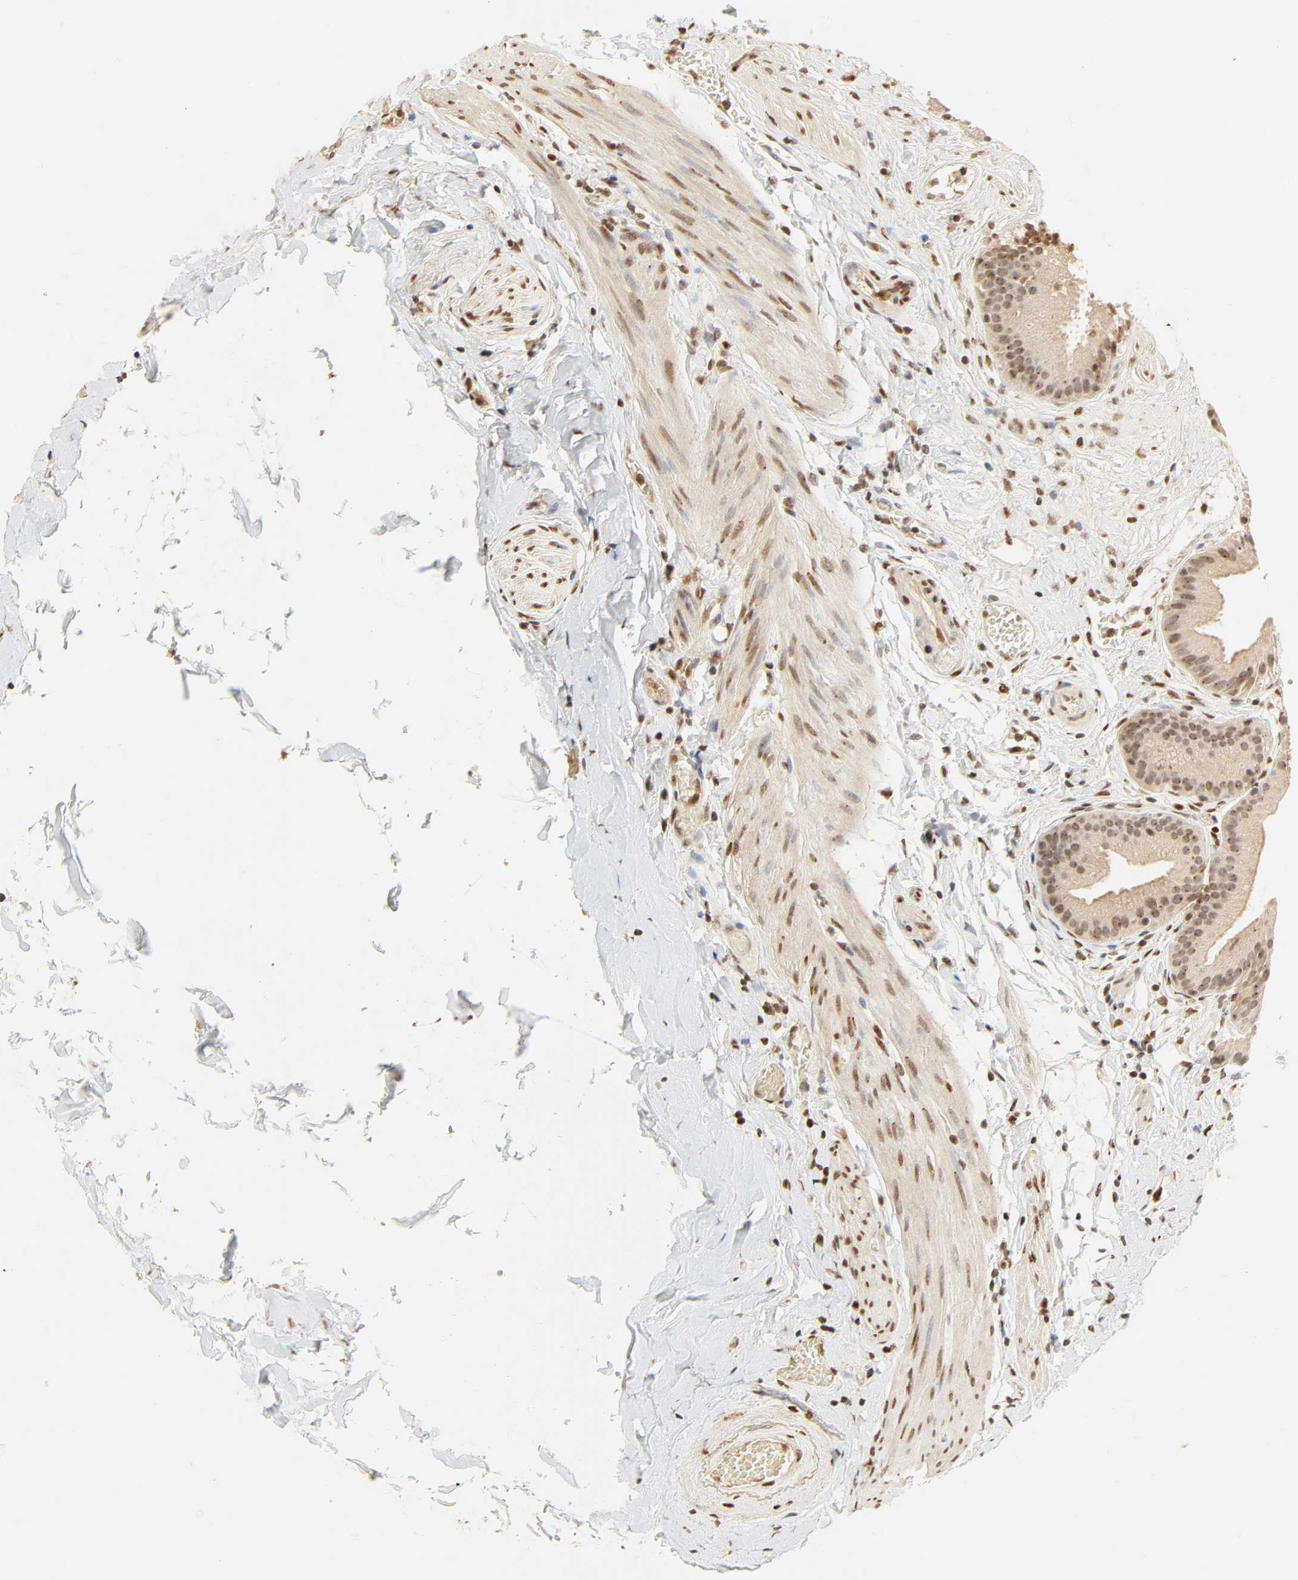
{"staining": {"intensity": "moderate", "quantity": ">75%", "location": "cytoplasmic/membranous,nuclear"}, "tissue": "gallbladder", "cell_type": "Glandular cells", "image_type": "normal", "snomed": [{"axis": "morphology", "description": "Normal tissue, NOS"}, {"axis": "topography", "description": "Gallbladder"}], "caption": "Normal gallbladder displays moderate cytoplasmic/membranous,nuclear expression in approximately >75% of glandular cells, visualized by immunohistochemistry. The staining is performed using DAB (3,3'-diaminobenzidine) brown chromogen to label protein expression. The nuclei are counter-stained blue using hematoxylin.", "gene": "UBC", "patient": {"sex": "female", "age": 63}}